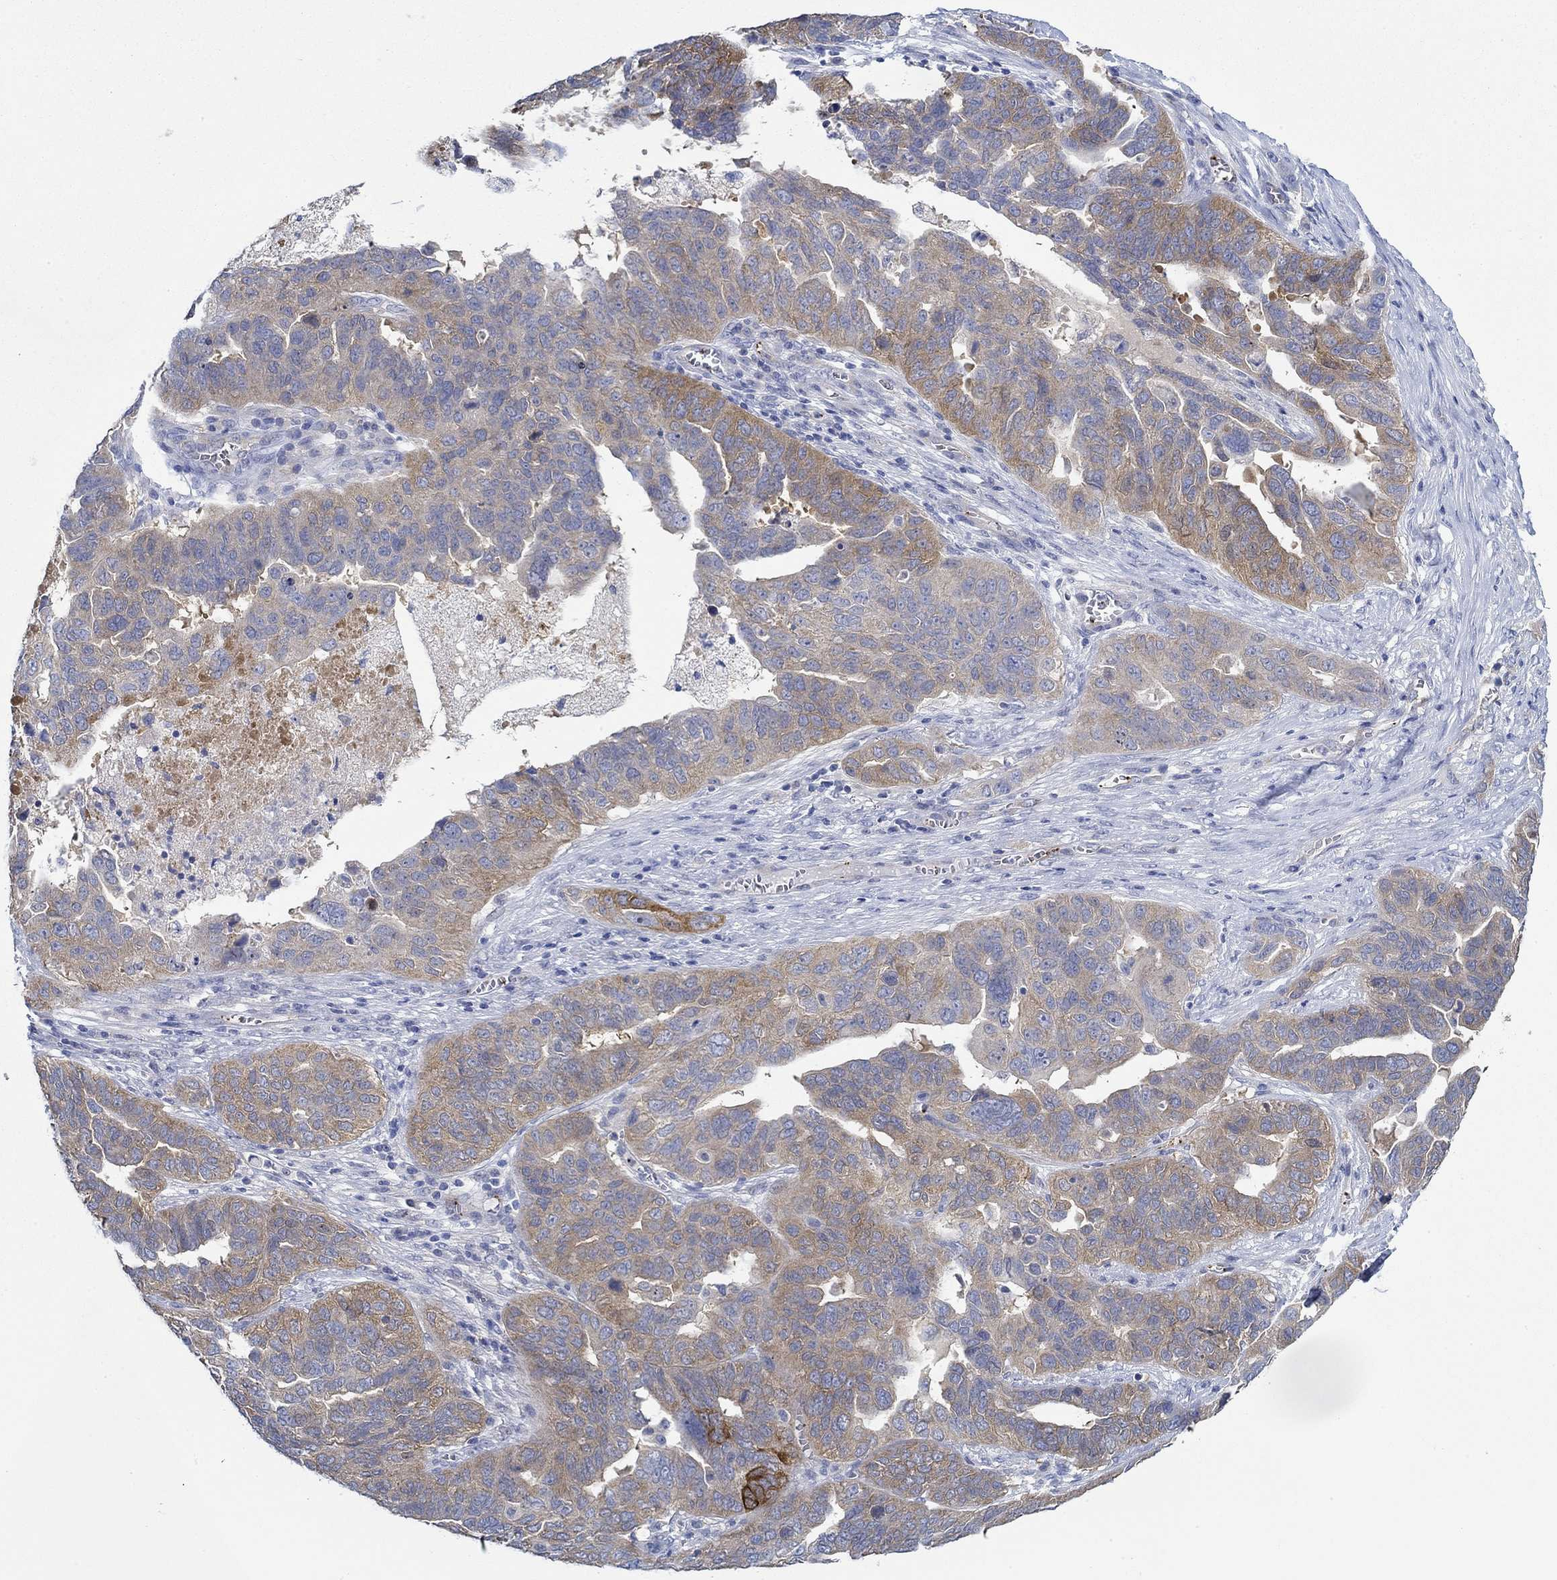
{"staining": {"intensity": "moderate", "quantity": "25%-75%", "location": "cytoplasmic/membranous"}, "tissue": "ovarian cancer", "cell_type": "Tumor cells", "image_type": "cancer", "snomed": [{"axis": "morphology", "description": "Carcinoma, endometroid"}, {"axis": "topography", "description": "Soft tissue"}, {"axis": "topography", "description": "Ovary"}], "caption": "Ovarian cancer stained with a protein marker reveals moderate staining in tumor cells.", "gene": "SLC27A3", "patient": {"sex": "female", "age": 52}}